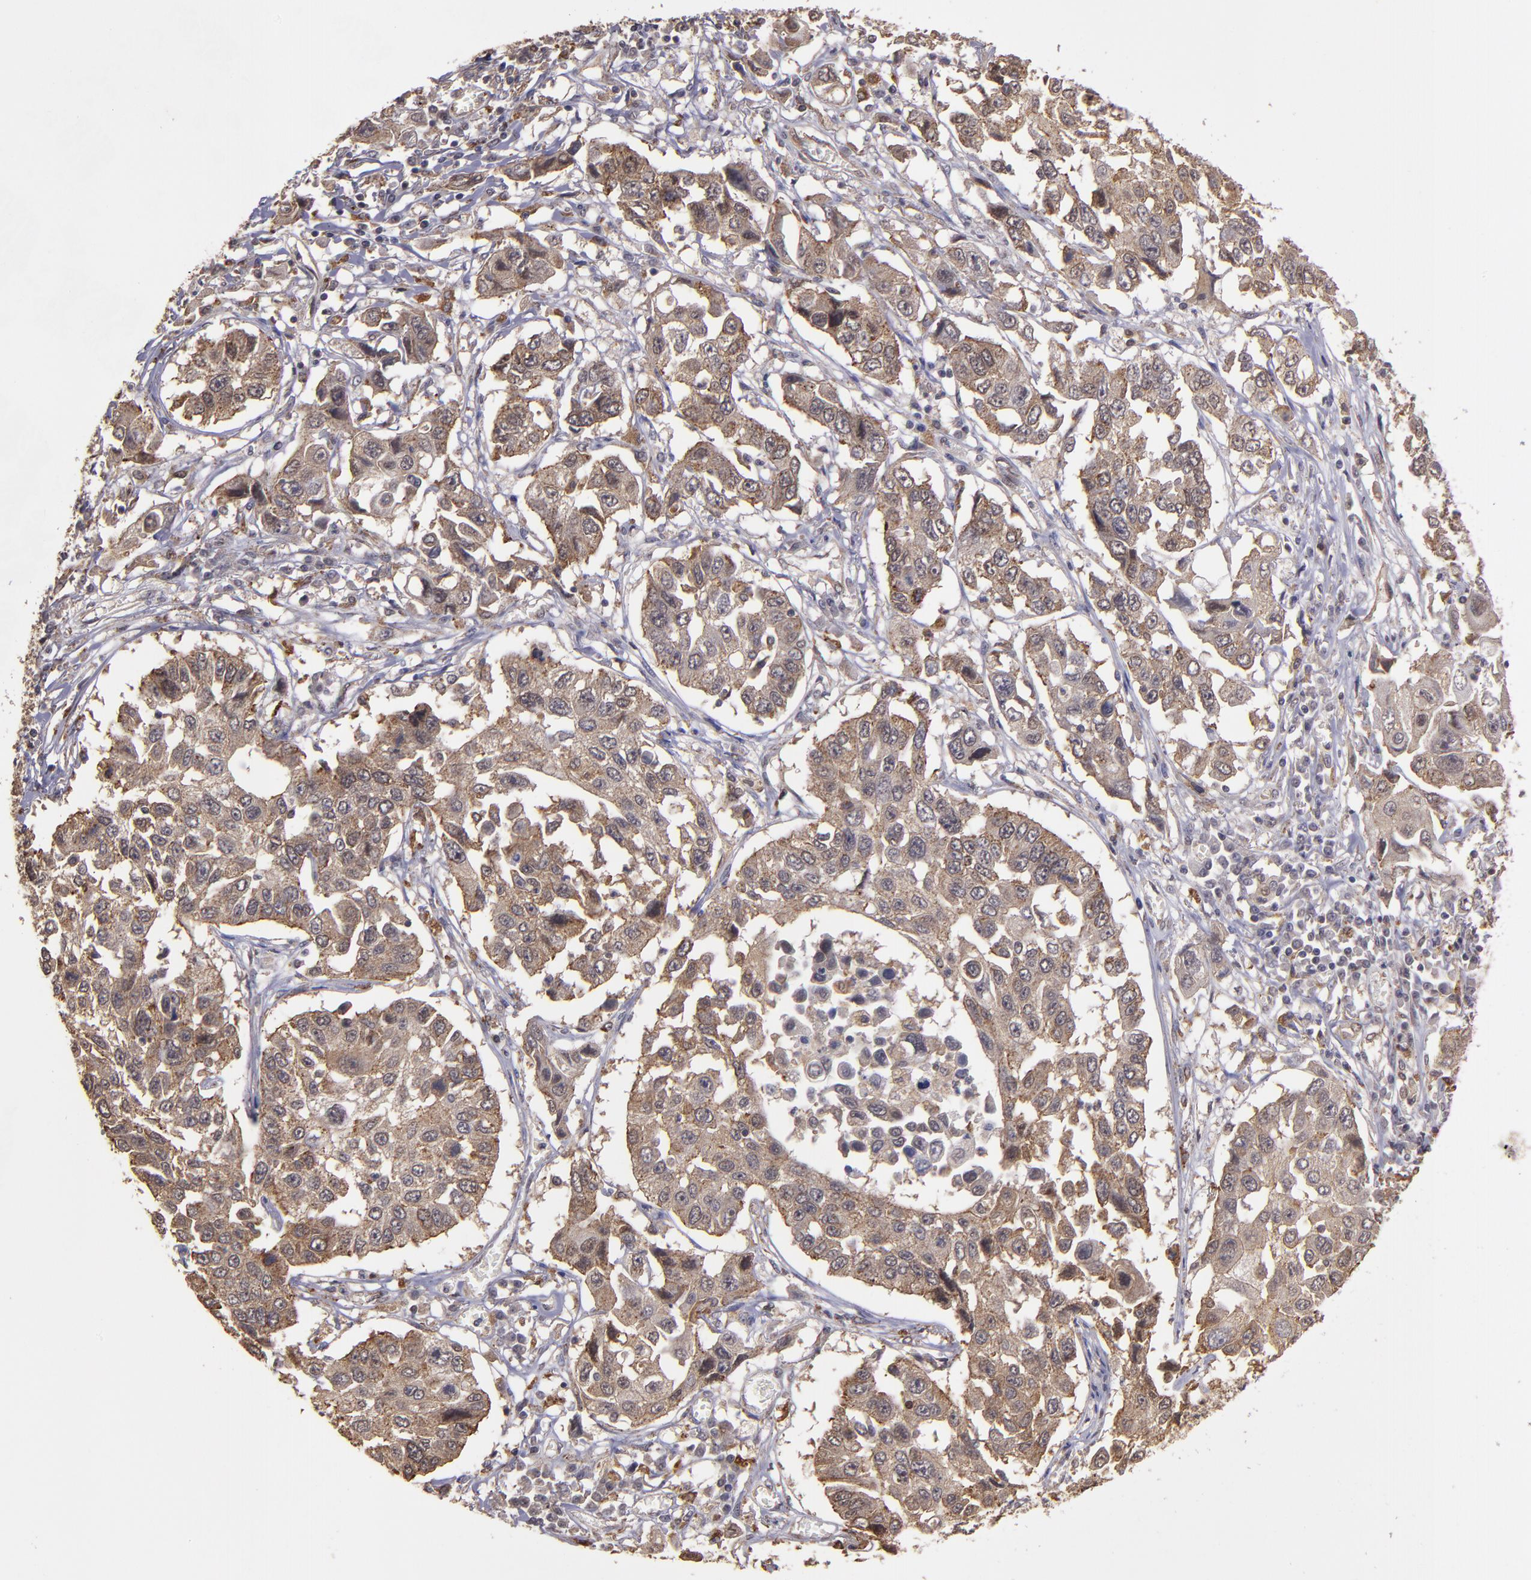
{"staining": {"intensity": "moderate", "quantity": ">75%", "location": "cytoplasmic/membranous"}, "tissue": "lung cancer", "cell_type": "Tumor cells", "image_type": "cancer", "snomed": [{"axis": "morphology", "description": "Squamous cell carcinoma, NOS"}, {"axis": "topography", "description": "Lung"}], "caption": "DAB (3,3'-diaminobenzidine) immunohistochemical staining of lung squamous cell carcinoma reveals moderate cytoplasmic/membranous protein expression in approximately >75% of tumor cells. The protein is shown in brown color, while the nuclei are stained blue.", "gene": "SIPA1L1", "patient": {"sex": "male", "age": 71}}